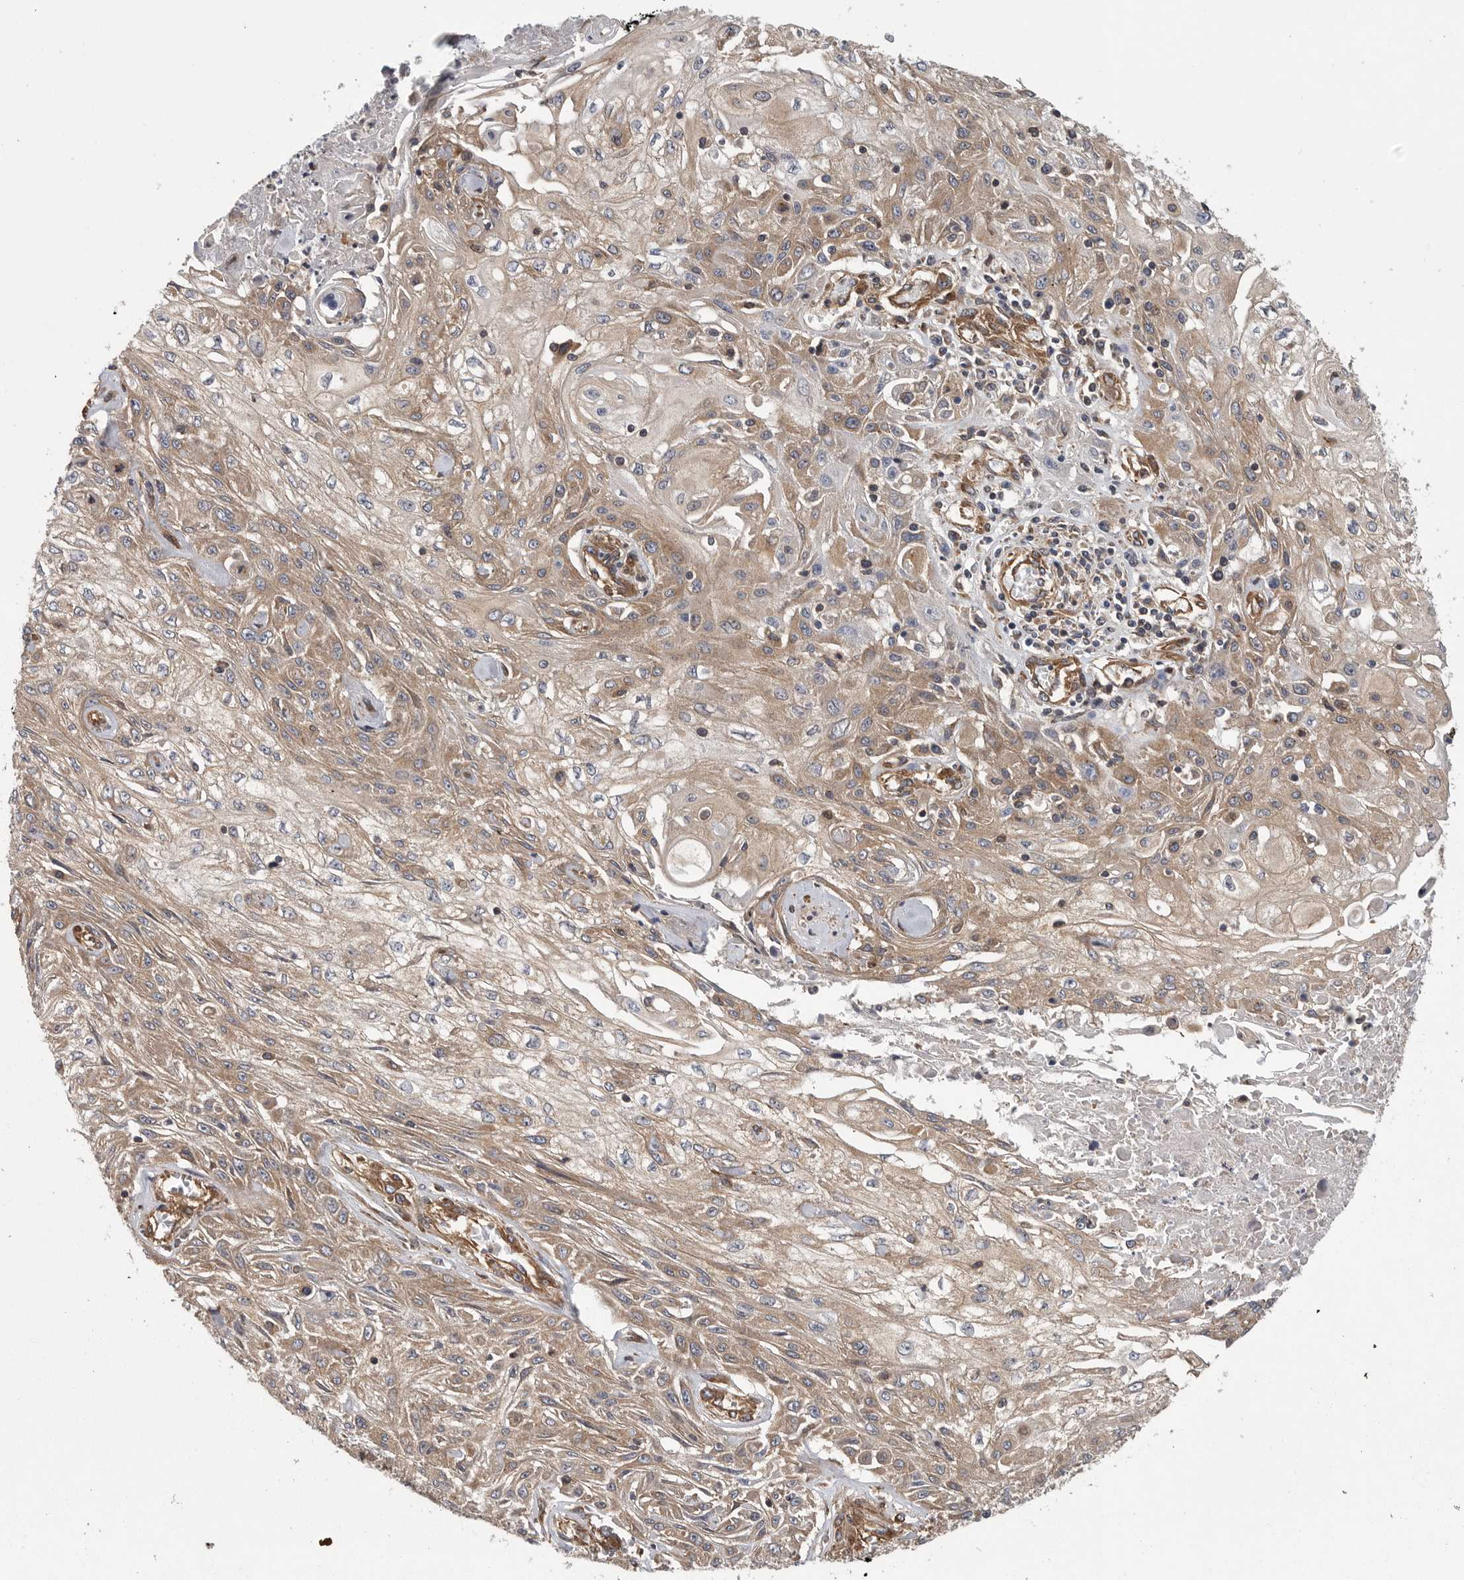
{"staining": {"intensity": "moderate", "quantity": ">75%", "location": "cytoplasmic/membranous"}, "tissue": "skin cancer", "cell_type": "Tumor cells", "image_type": "cancer", "snomed": [{"axis": "morphology", "description": "Squamous cell carcinoma, NOS"}, {"axis": "morphology", "description": "Squamous cell carcinoma, metastatic, NOS"}, {"axis": "topography", "description": "Skin"}, {"axis": "topography", "description": "Lymph node"}], "caption": "This is a micrograph of immunohistochemistry (IHC) staining of squamous cell carcinoma (skin), which shows moderate staining in the cytoplasmic/membranous of tumor cells.", "gene": "OXR1", "patient": {"sex": "male", "age": 75}}